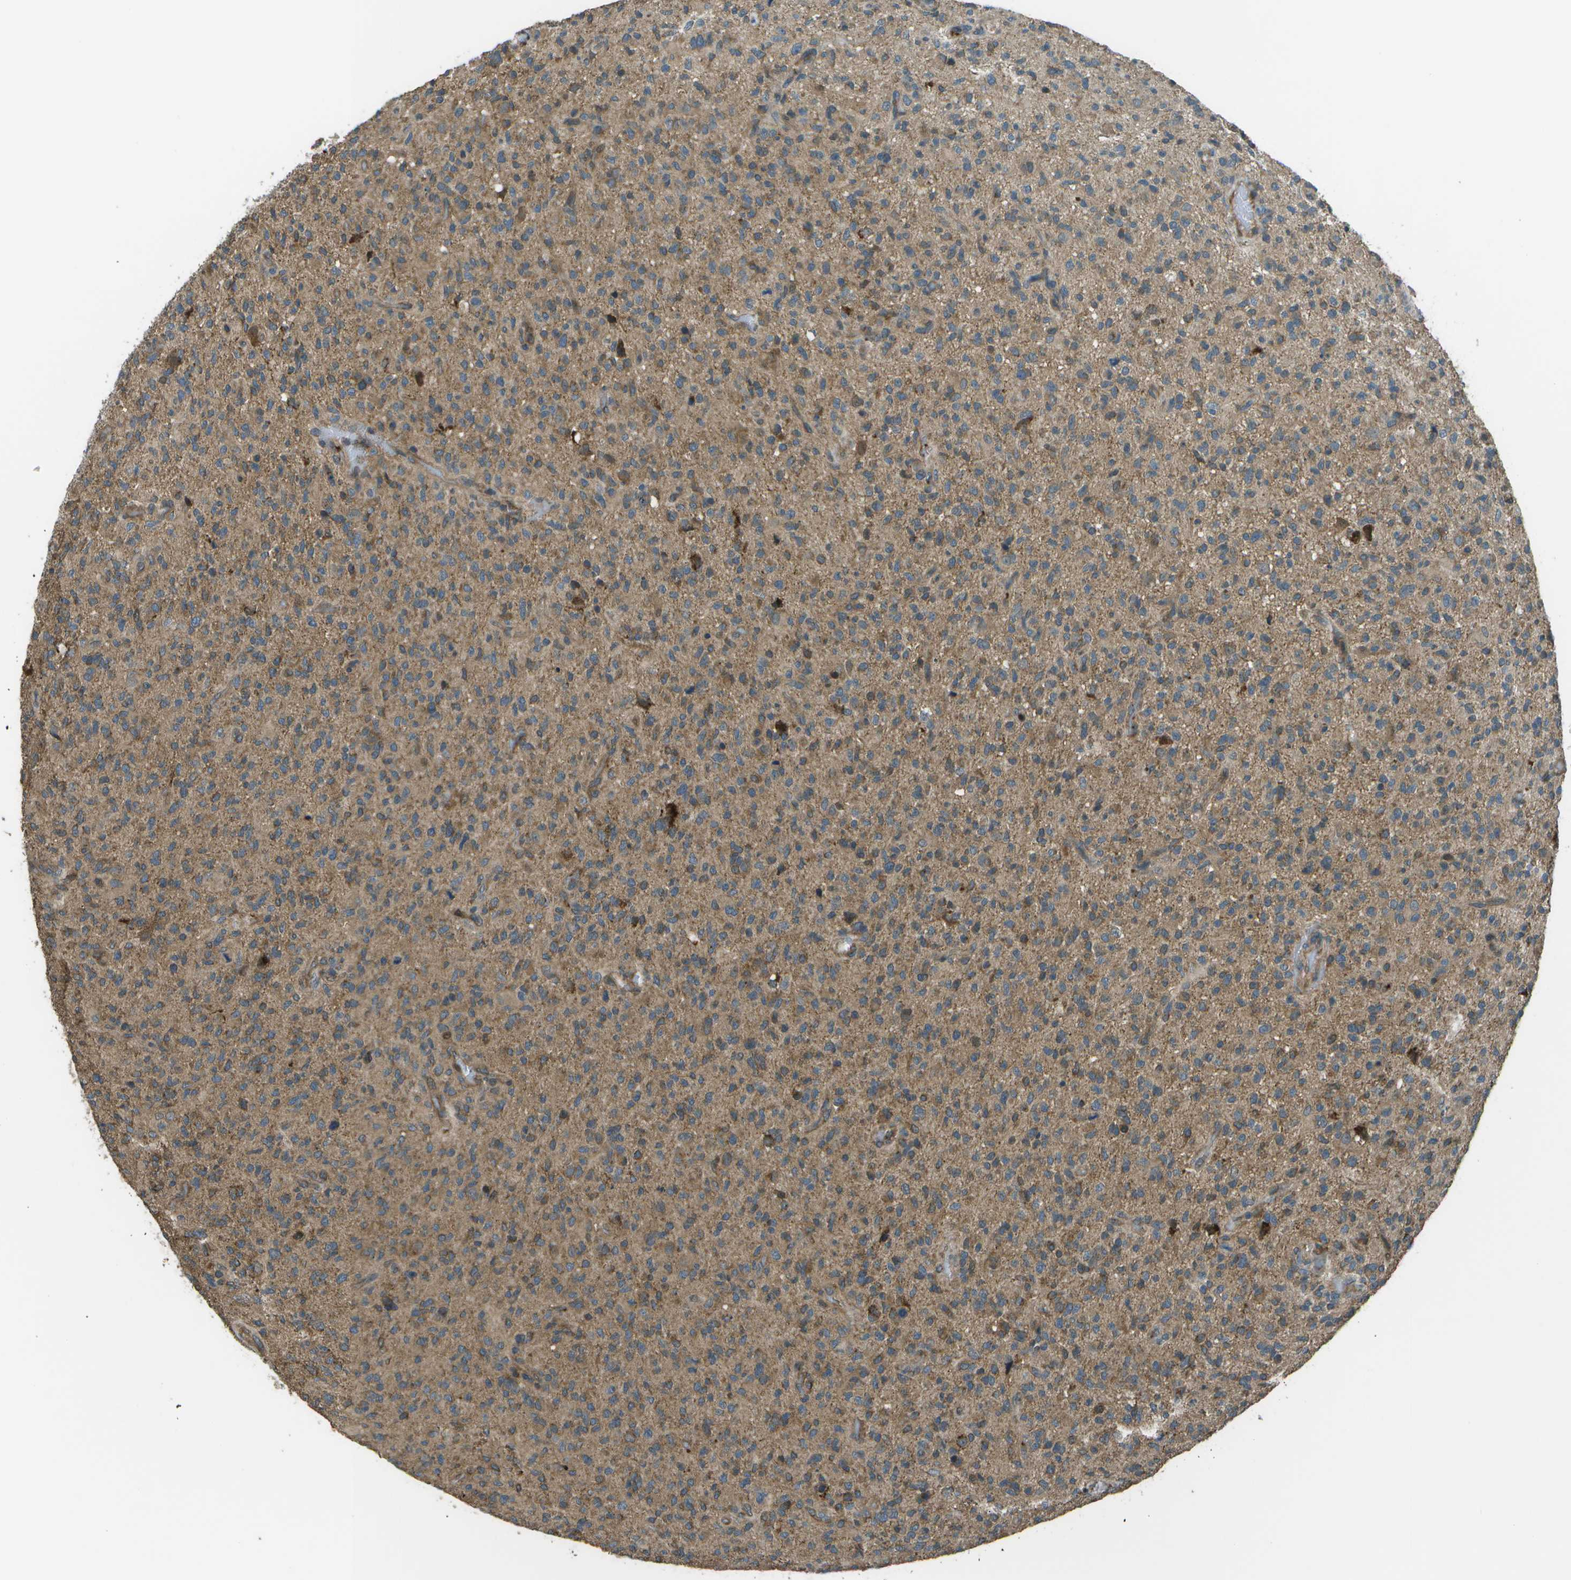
{"staining": {"intensity": "moderate", "quantity": ">75%", "location": "cytoplasmic/membranous"}, "tissue": "glioma", "cell_type": "Tumor cells", "image_type": "cancer", "snomed": [{"axis": "morphology", "description": "Glioma, malignant, High grade"}, {"axis": "topography", "description": "Brain"}], "caption": "Immunohistochemistry image of glioma stained for a protein (brown), which displays medium levels of moderate cytoplasmic/membranous positivity in about >75% of tumor cells.", "gene": "PLPBP", "patient": {"sex": "male", "age": 71}}